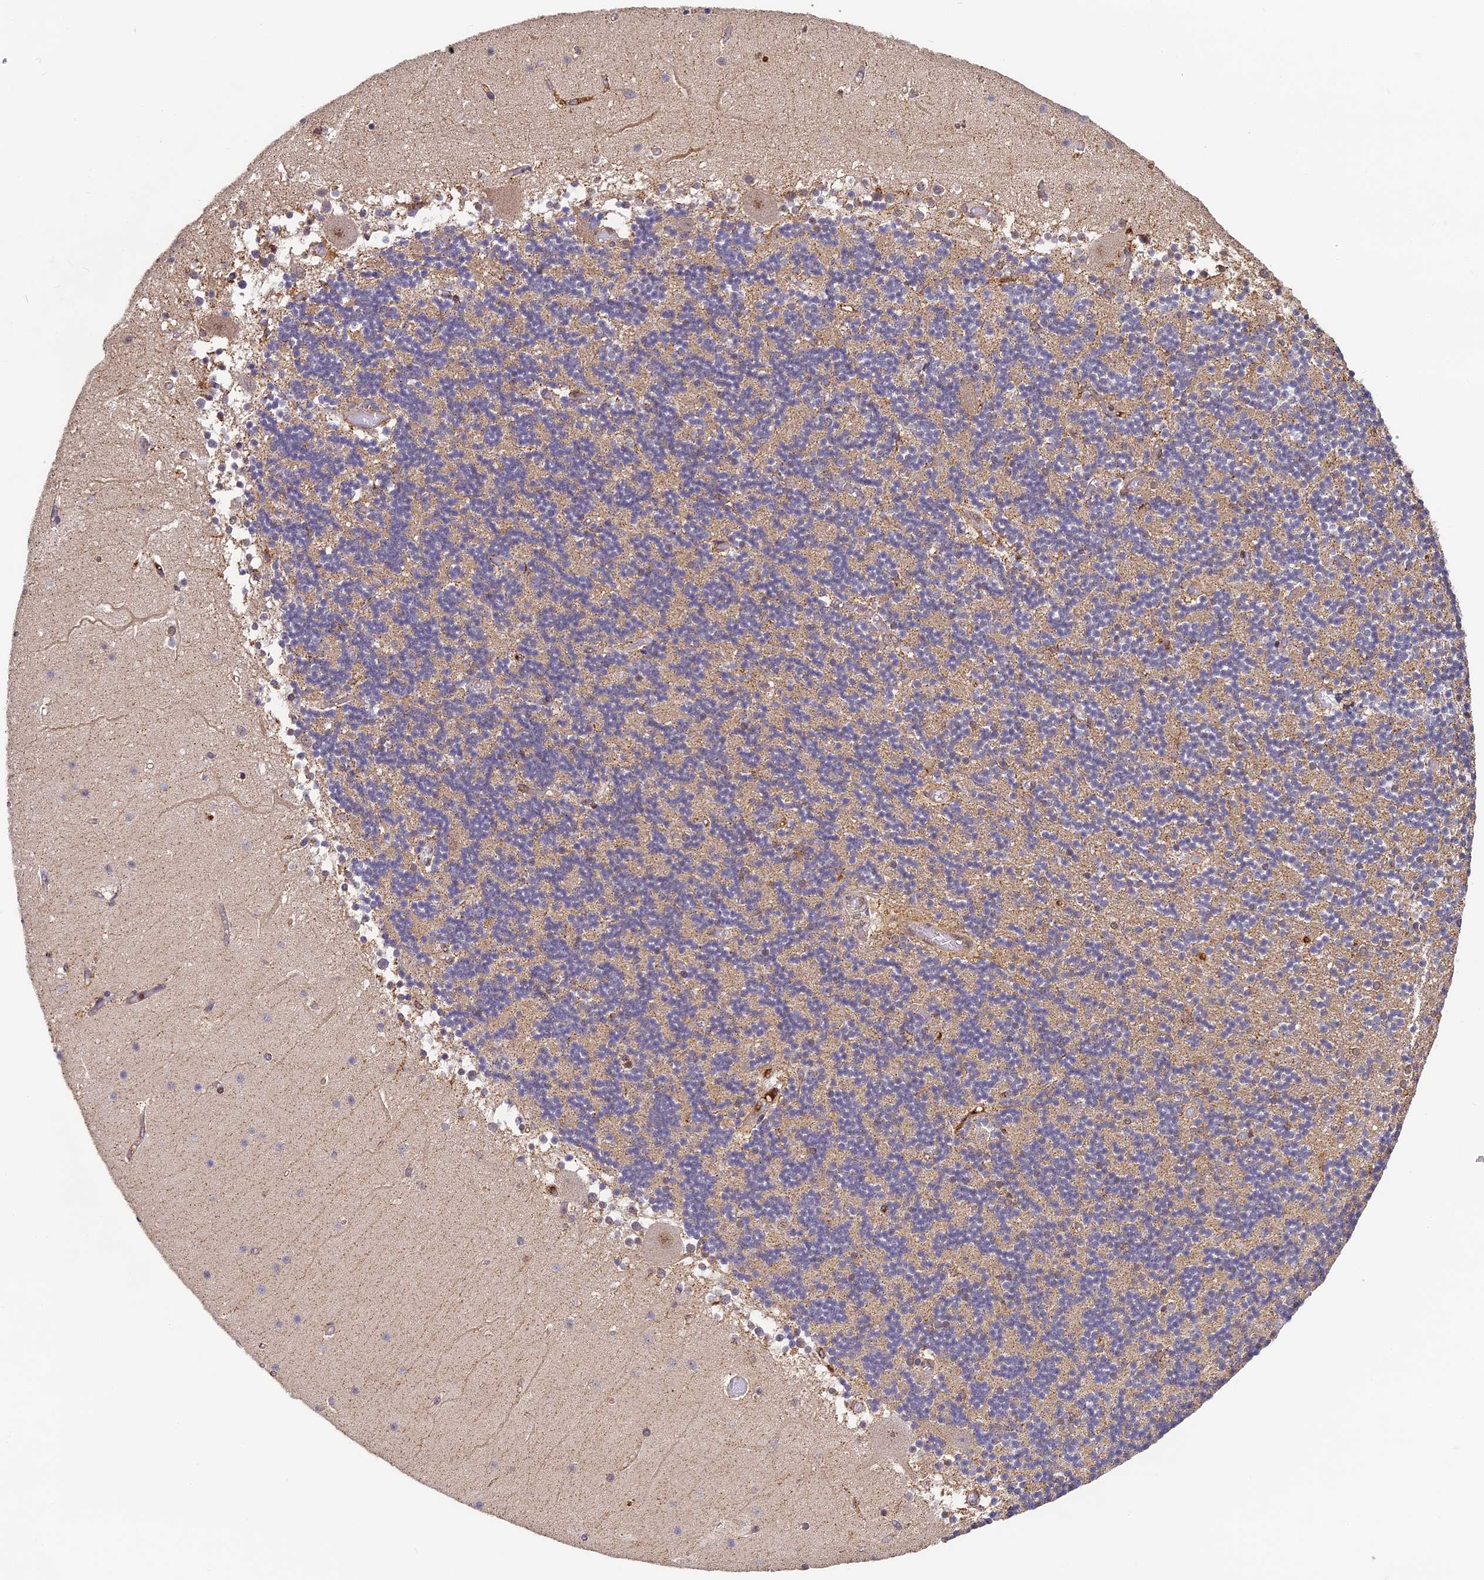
{"staining": {"intensity": "weak", "quantity": ">75%", "location": "cytoplasmic/membranous"}, "tissue": "cerebellum", "cell_type": "Cells in granular layer", "image_type": "normal", "snomed": [{"axis": "morphology", "description": "Normal tissue, NOS"}, {"axis": "topography", "description": "Cerebellum"}], "caption": "Immunohistochemistry (IHC) histopathology image of normal human cerebellum stained for a protein (brown), which displays low levels of weak cytoplasmic/membranous expression in approximately >75% of cells in granular layer.", "gene": "ENSG00000268870", "patient": {"sex": "female", "age": 28}}